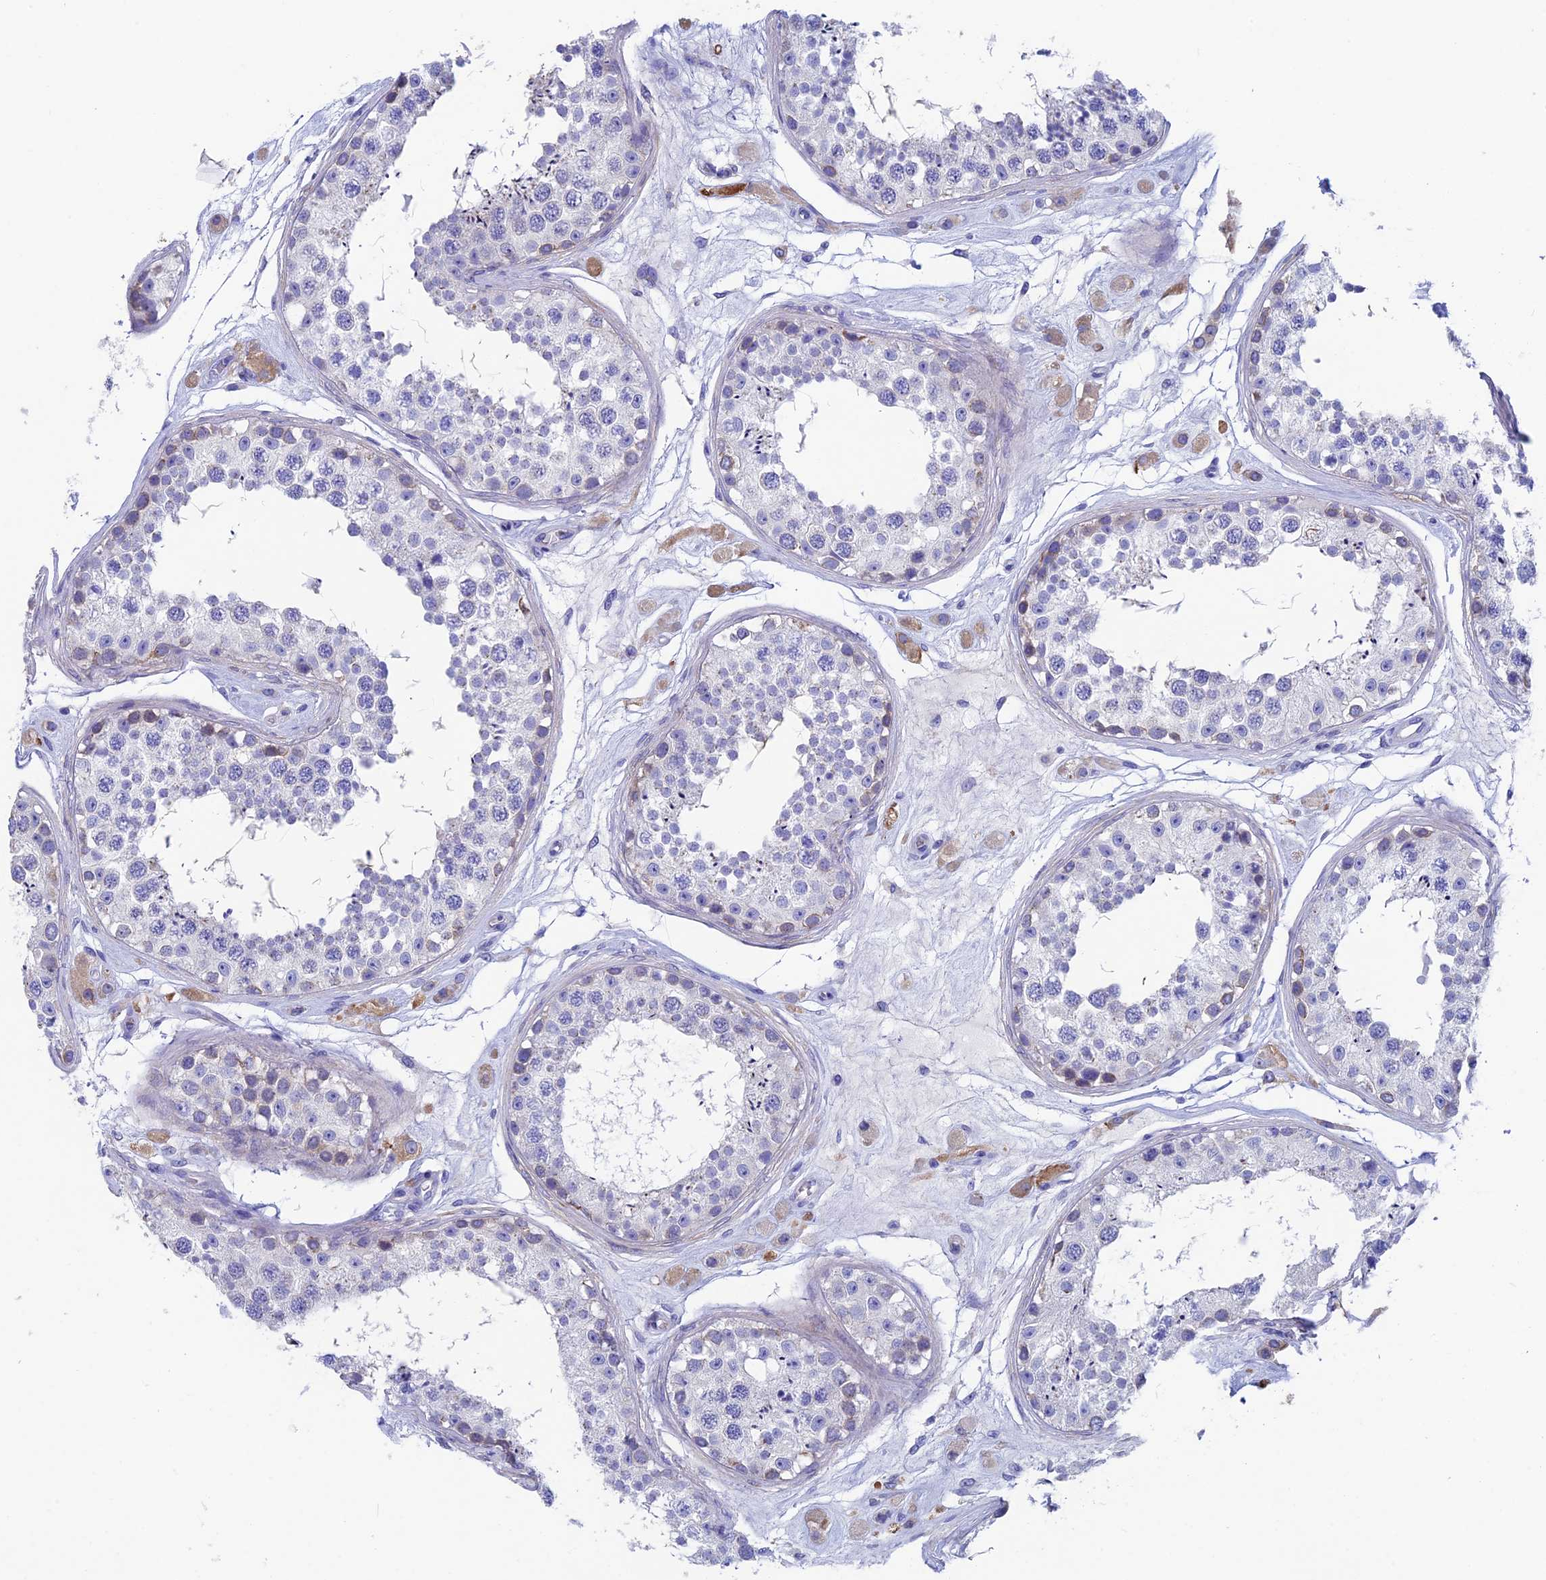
{"staining": {"intensity": "negative", "quantity": "none", "location": "none"}, "tissue": "testis", "cell_type": "Cells in seminiferous ducts", "image_type": "normal", "snomed": [{"axis": "morphology", "description": "Normal tissue, NOS"}, {"axis": "topography", "description": "Testis"}], "caption": "Immunohistochemistry (IHC) of unremarkable human testis demonstrates no staining in cells in seminiferous ducts.", "gene": "ADH7", "patient": {"sex": "male", "age": 25}}